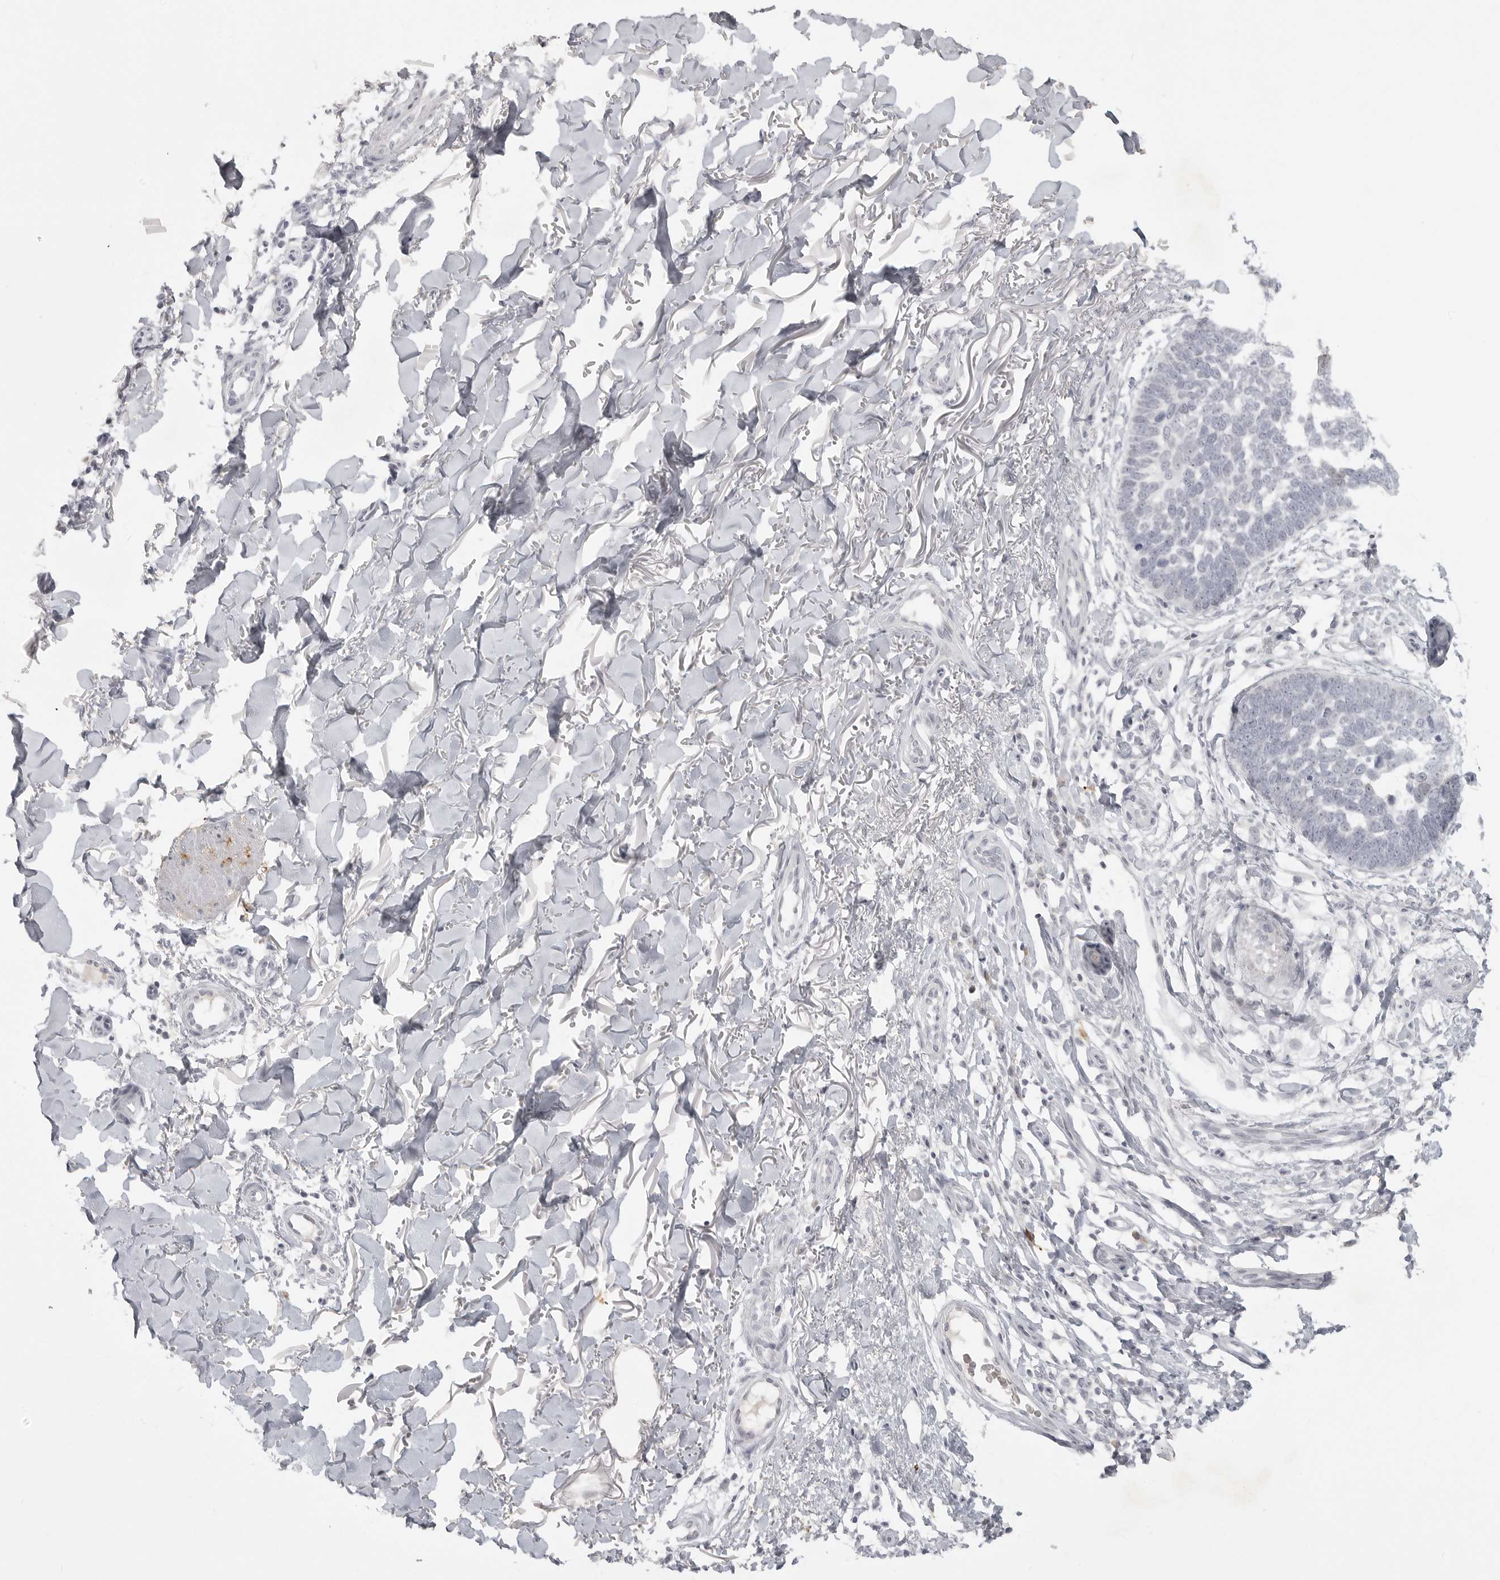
{"staining": {"intensity": "negative", "quantity": "none", "location": "none"}, "tissue": "skin cancer", "cell_type": "Tumor cells", "image_type": "cancer", "snomed": [{"axis": "morphology", "description": "Normal tissue, NOS"}, {"axis": "morphology", "description": "Basal cell carcinoma"}, {"axis": "topography", "description": "Skin"}], "caption": "Tumor cells show no significant positivity in skin cancer.", "gene": "TCTN3", "patient": {"sex": "male", "age": 77}}